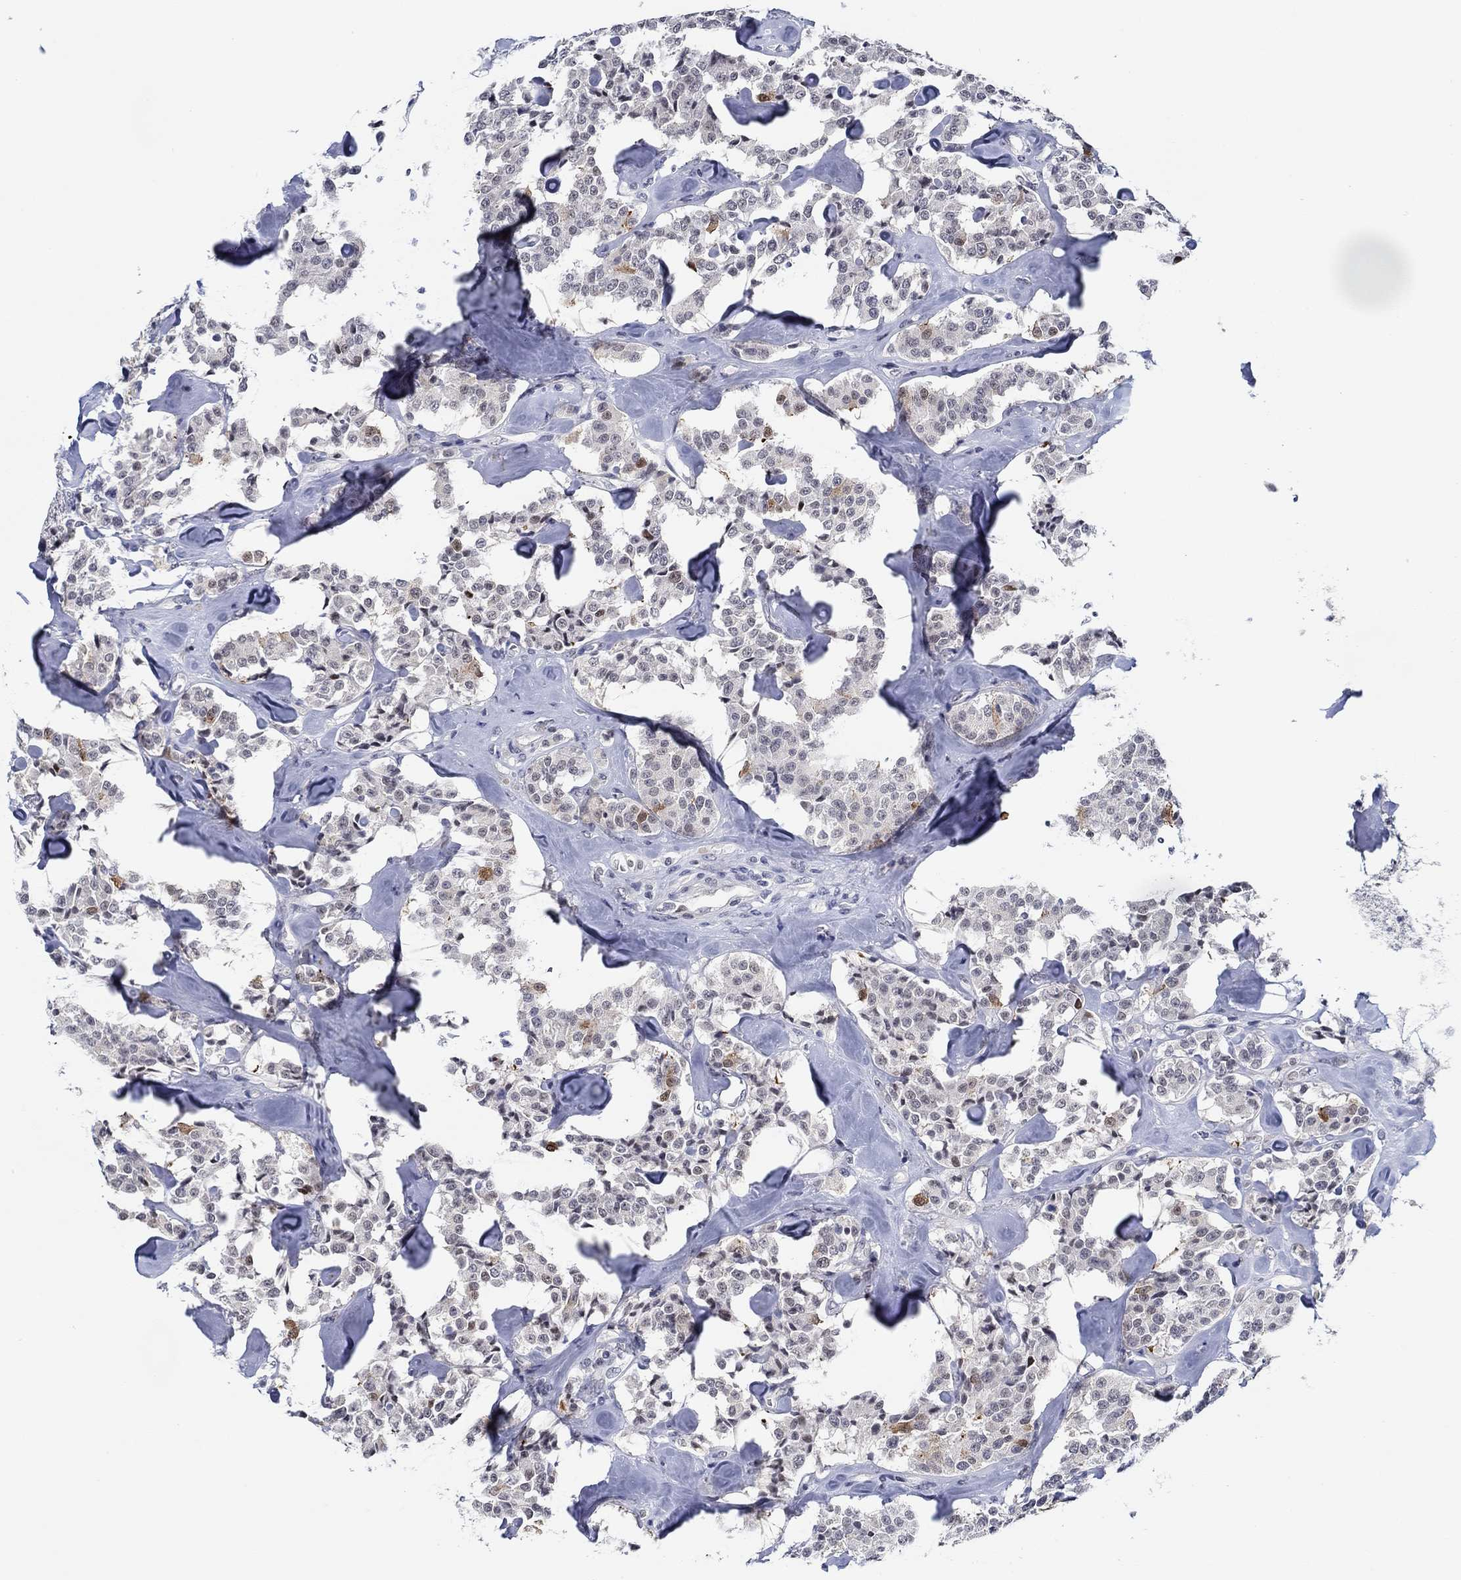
{"staining": {"intensity": "moderate", "quantity": "<25%", "location": "cytoplasmic/membranous"}, "tissue": "carcinoid", "cell_type": "Tumor cells", "image_type": "cancer", "snomed": [{"axis": "morphology", "description": "Carcinoid, malignant, NOS"}, {"axis": "topography", "description": "Pancreas"}], "caption": "This micrograph exhibits immunohistochemistry staining of carcinoid (malignant), with low moderate cytoplasmic/membranous positivity in about <25% of tumor cells.", "gene": "SLC34A1", "patient": {"sex": "male", "age": 41}}